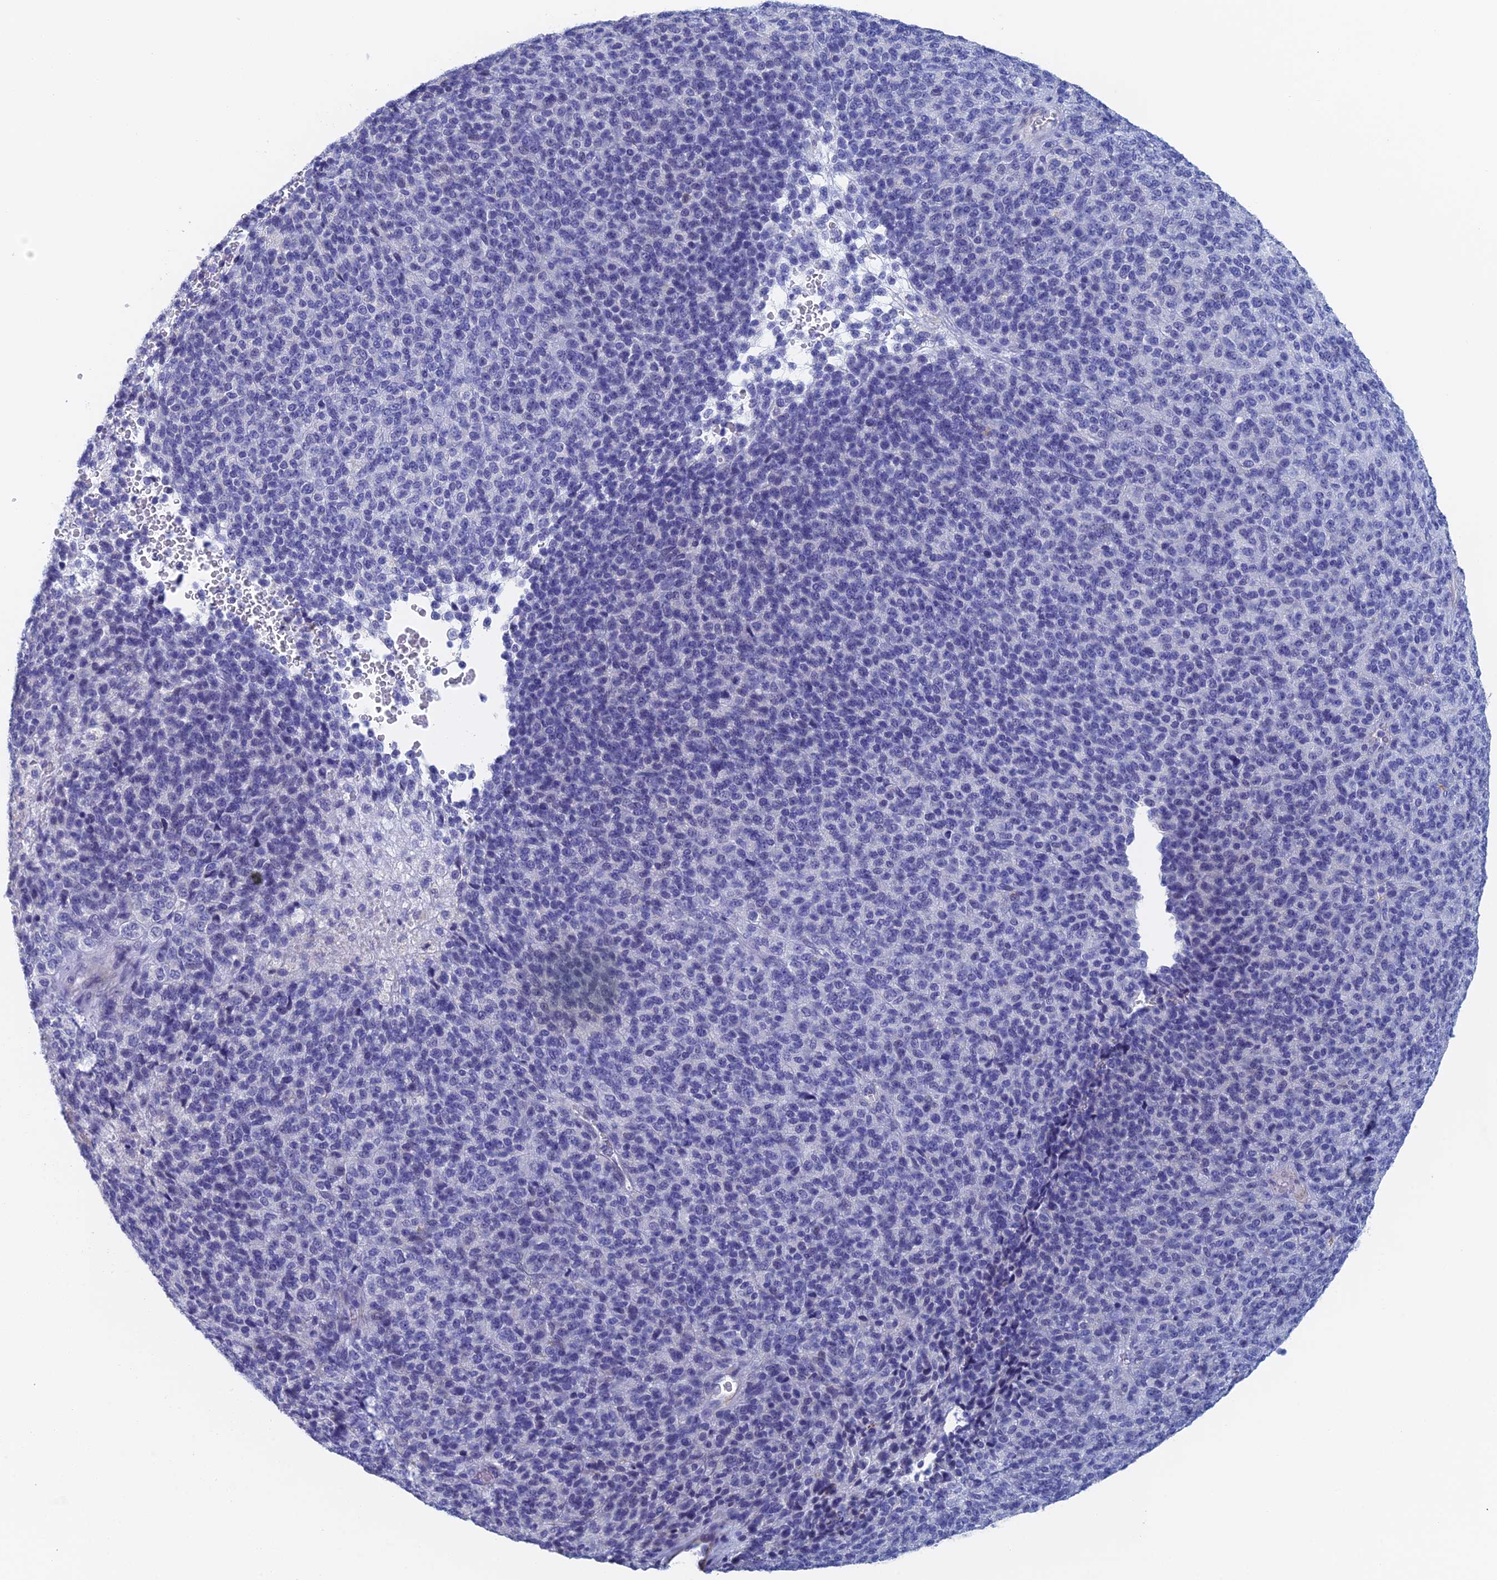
{"staining": {"intensity": "negative", "quantity": "none", "location": "none"}, "tissue": "melanoma", "cell_type": "Tumor cells", "image_type": "cancer", "snomed": [{"axis": "morphology", "description": "Malignant melanoma, Metastatic site"}, {"axis": "topography", "description": "Brain"}], "caption": "IHC image of neoplastic tissue: human malignant melanoma (metastatic site) stained with DAB (3,3'-diaminobenzidine) reveals no significant protein positivity in tumor cells.", "gene": "KCNK18", "patient": {"sex": "female", "age": 56}}